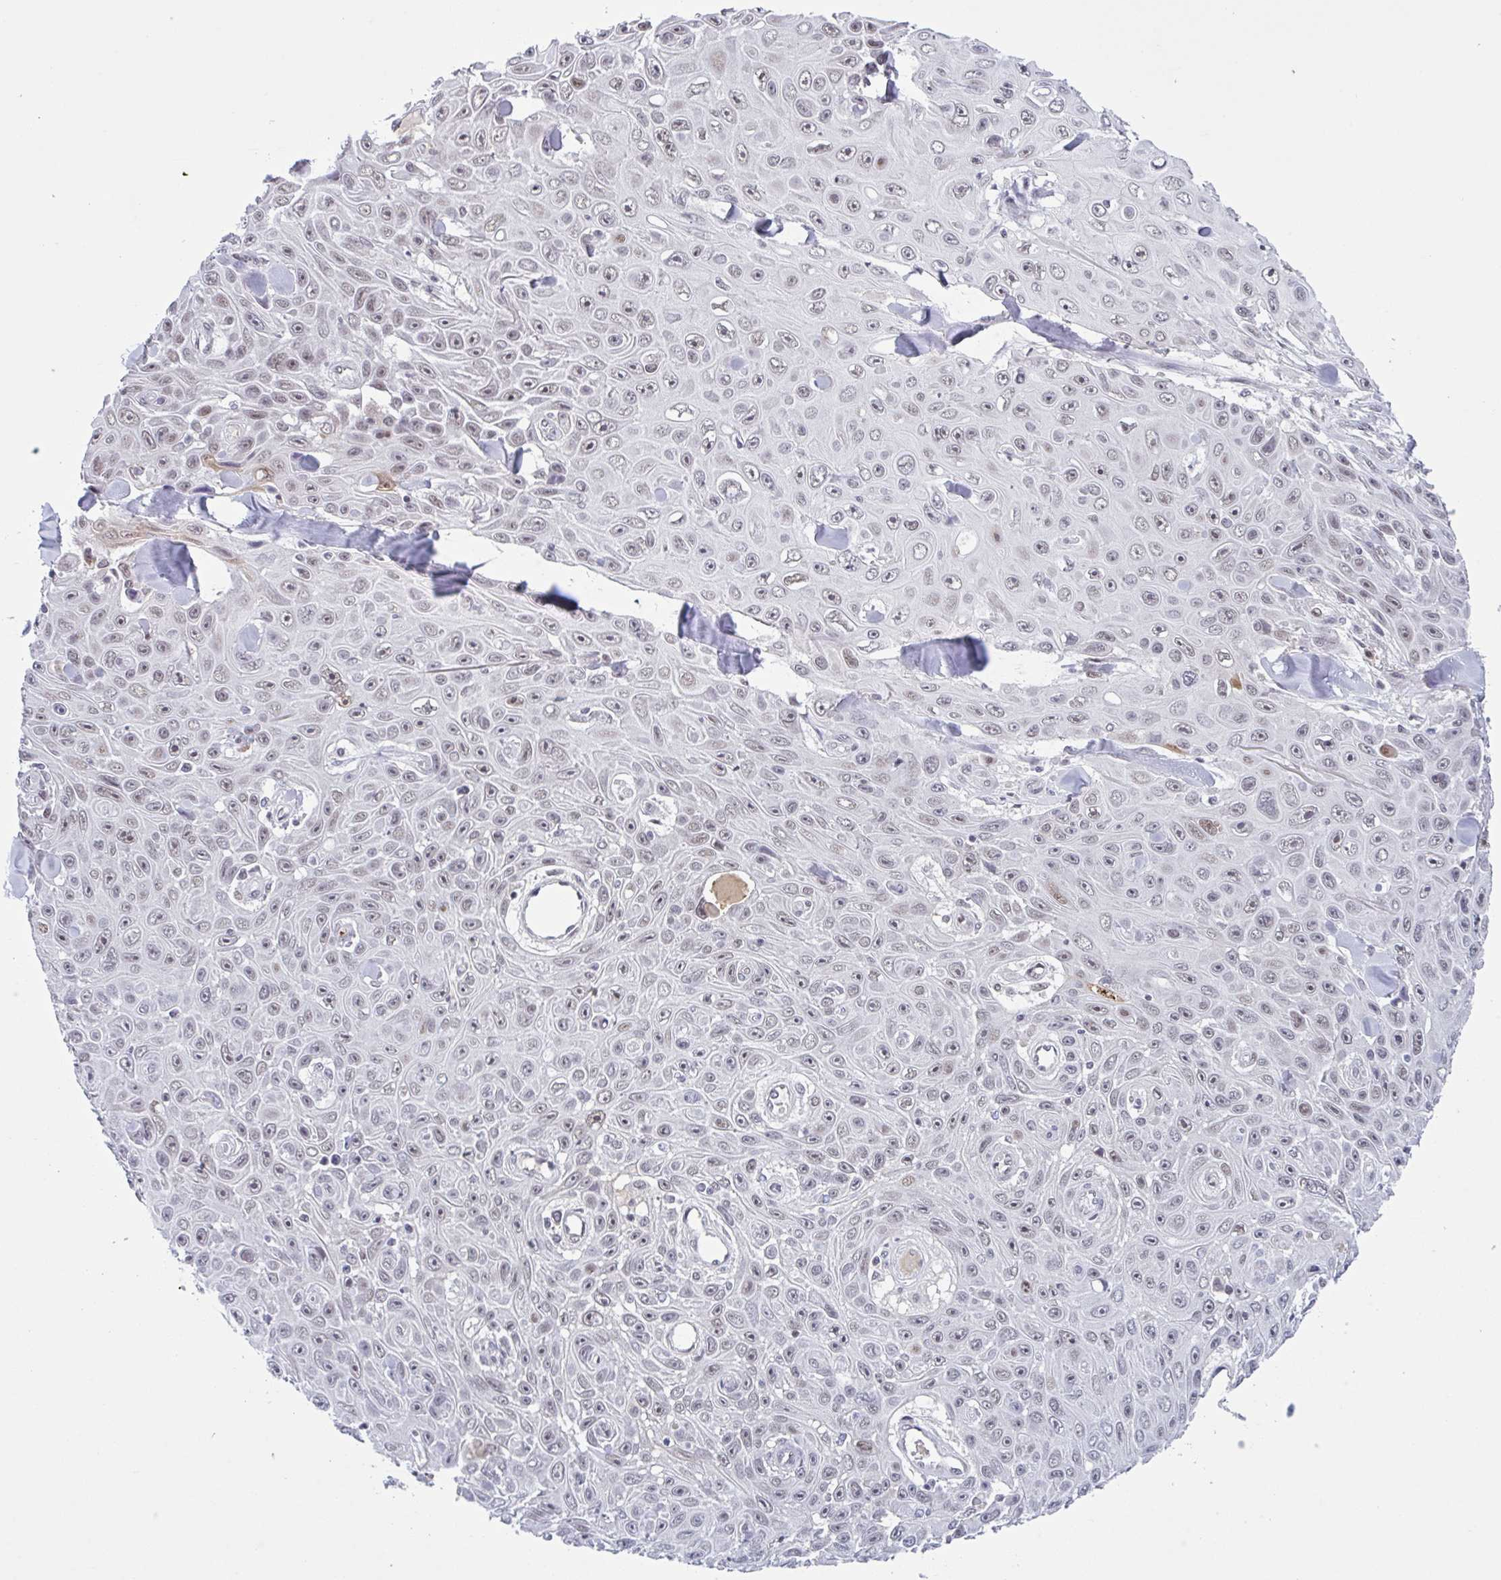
{"staining": {"intensity": "moderate", "quantity": "<25%", "location": "nuclear"}, "tissue": "skin cancer", "cell_type": "Tumor cells", "image_type": "cancer", "snomed": [{"axis": "morphology", "description": "Squamous cell carcinoma, NOS"}, {"axis": "topography", "description": "Skin"}], "caption": "Immunohistochemistry of skin squamous cell carcinoma reveals low levels of moderate nuclear expression in approximately <25% of tumor cells.", "gene": "PLG", "patient": {"sex": "male", "age": 82}}